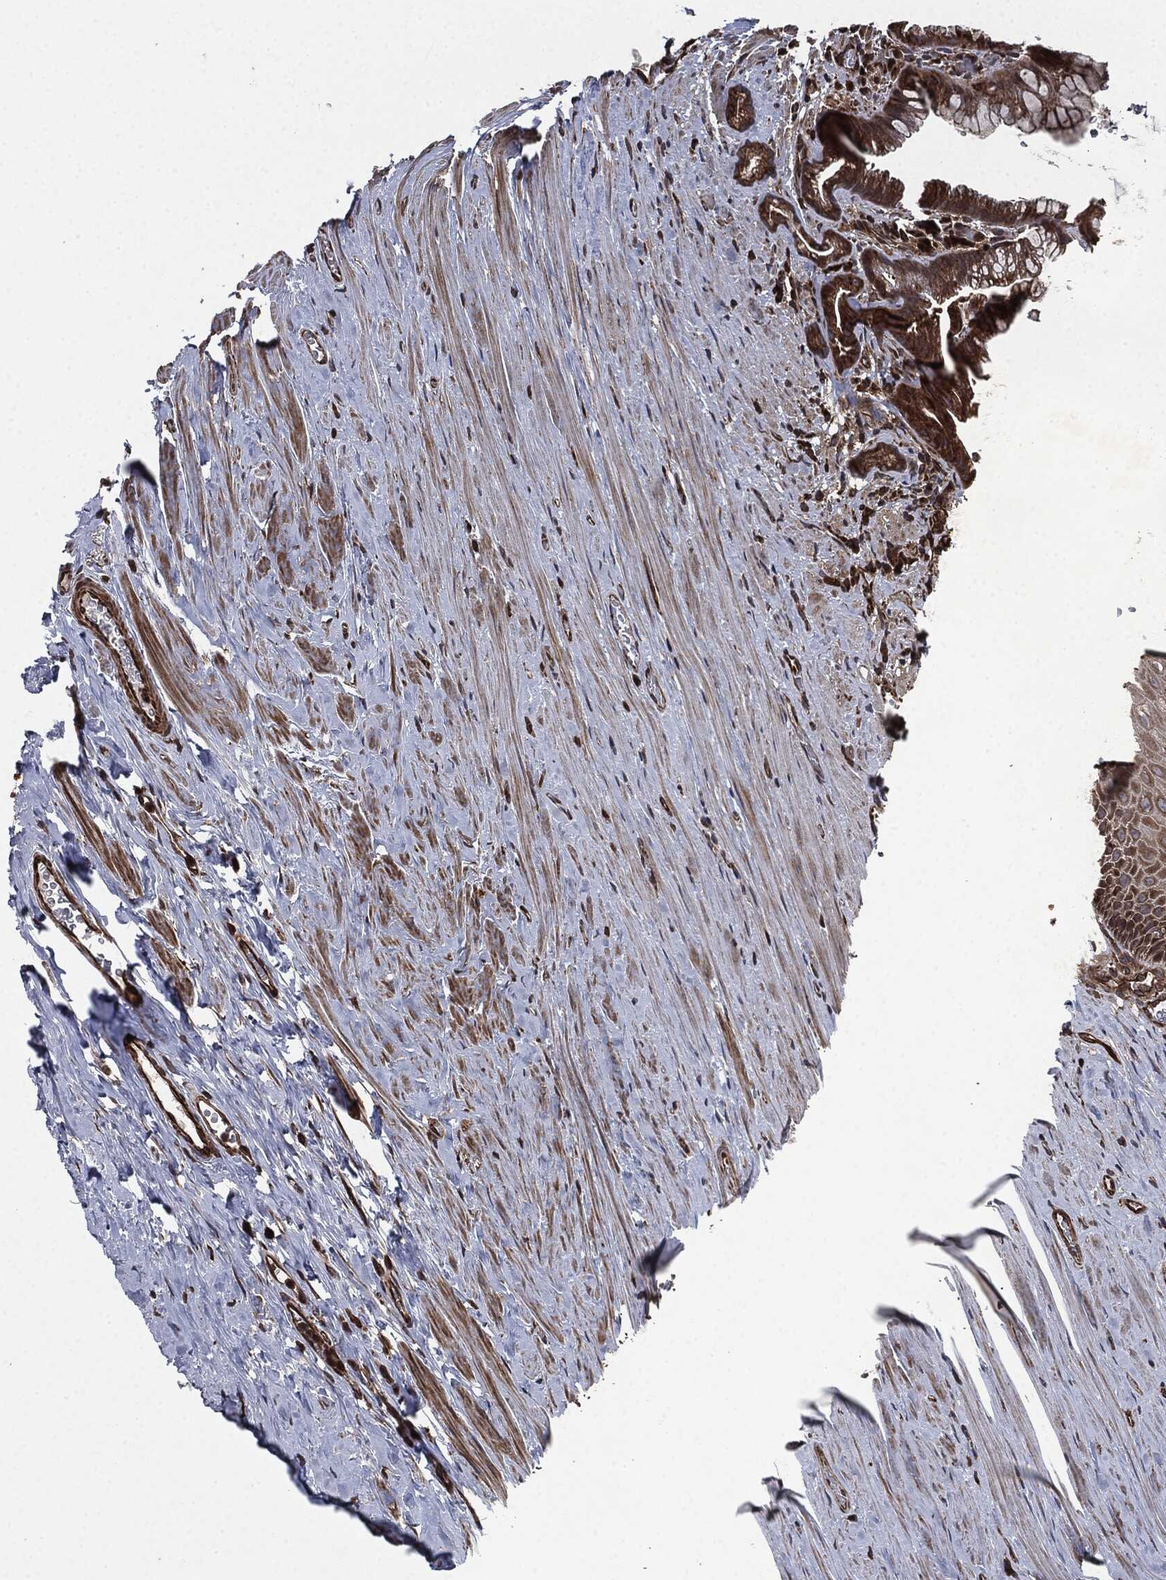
{"staining": {"intensity": "strong", "quantity": "<25%", "location": "cytoplasmic/membranous"}, "tissue": "esophagus", "cell_type": "Squamous epithelial cells", "image_type": "normal", "snomed": [{"axis": "morphology", "description": "Normal tissue, NOS"}, {"axis": "topography", "description": "Esophagus"}], "caption": "Squamous epithelial cells show medium levels of strong cytoplasmic/membranous staining in about <25% of cells in unremarkable human esophagus.", "gene": "RAP1GDS1", "patient": {"sex": "male", "age": 64}}